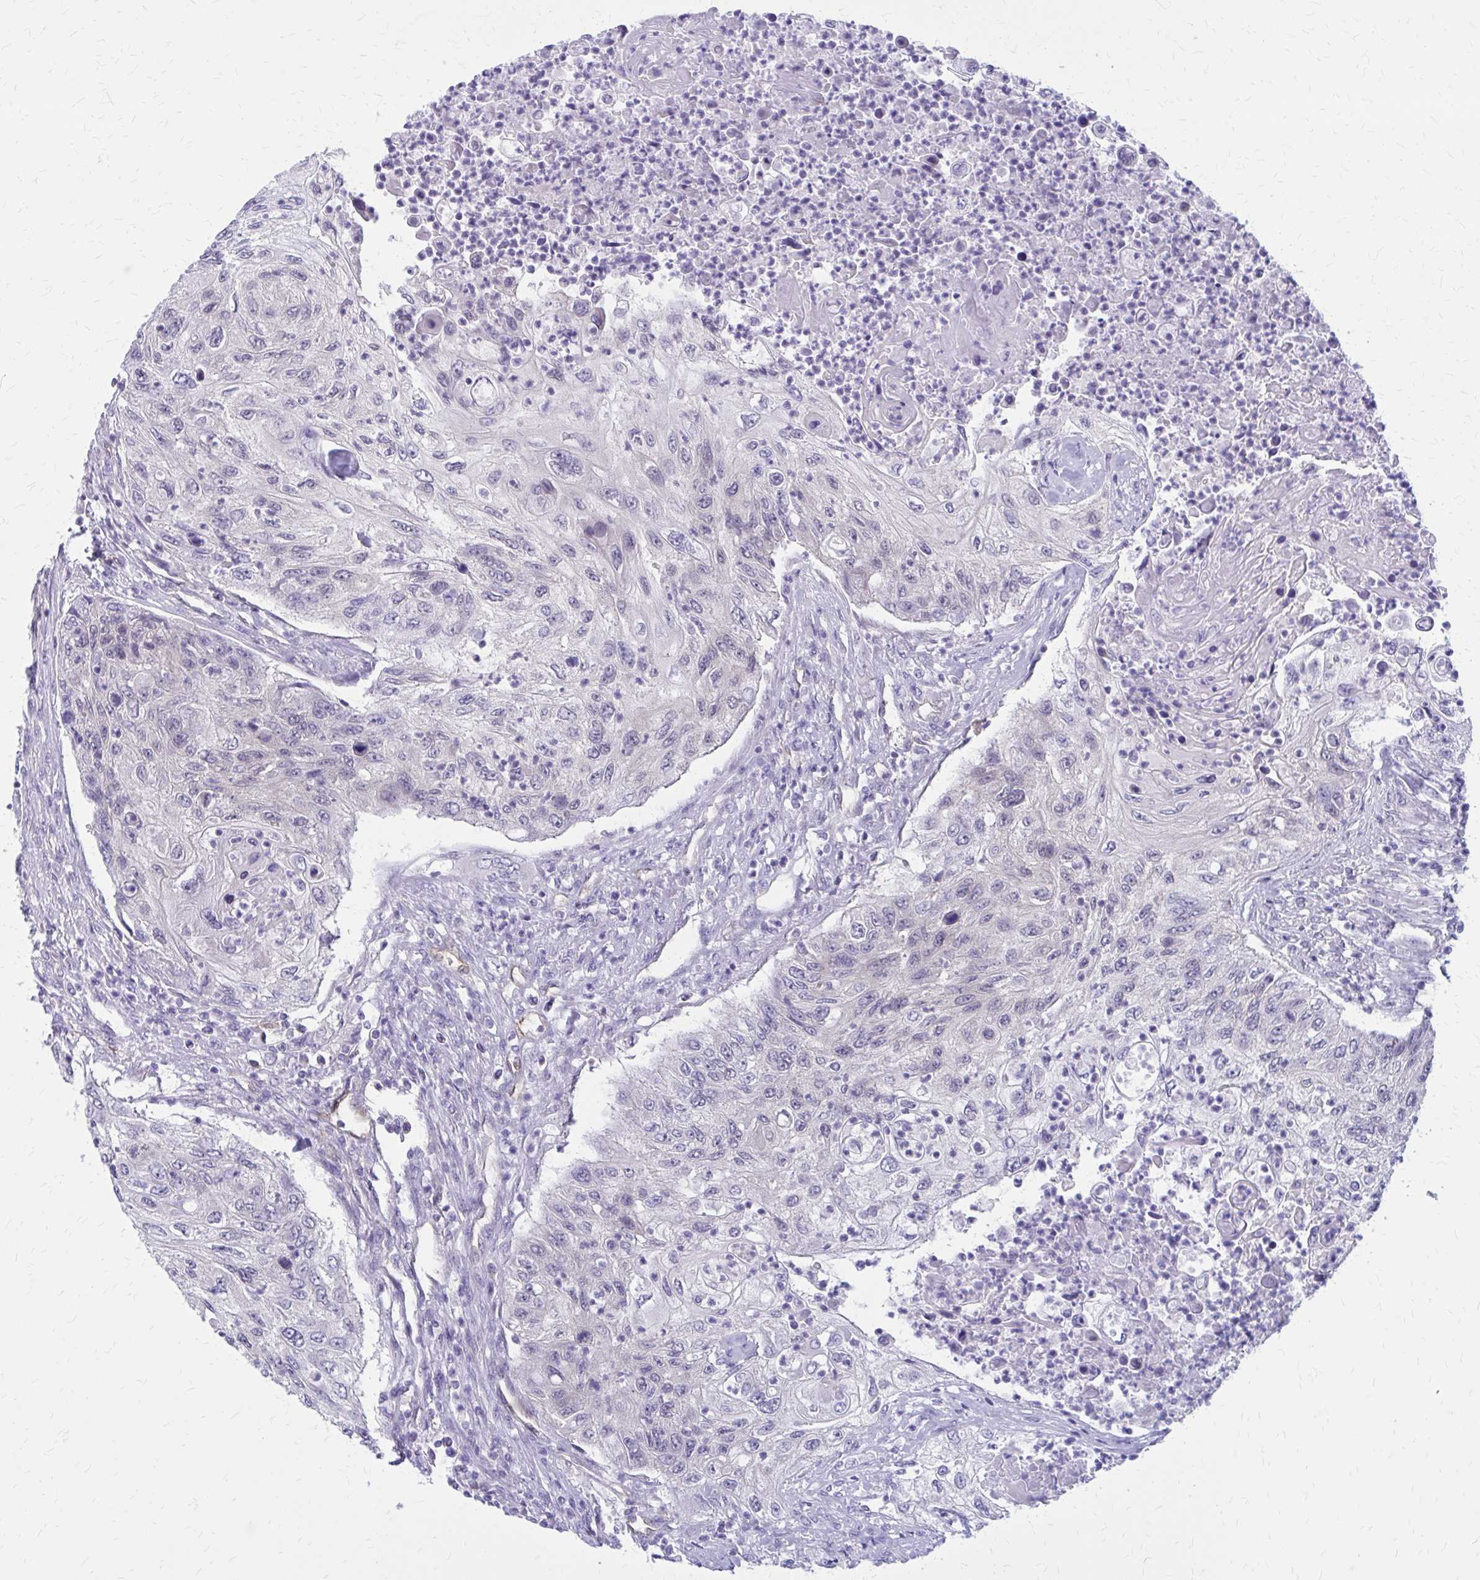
{"staining": {"intensity": "negative", "quantity": "none", "location": "none"}, "tissue": "urothelial cancer", "cell_type": "Tumor cells", "image_type": "cancer", "snomed": [{"axis": "morphology", "description": "Urothelial carcinoma, High grade"}, {"axis": "topography", "description": "Urinary bladder"}], "caption": "Immunohistochemistry of human urothelial cancer reveals no positivity in tumor cells. (DAB (3,3'-diaminobenzidine) immunohistochemistry (IHC) with hematoxylin counter stain).", "gene": "CLIC2", "patient": {"sex": "female", "age": 60}}